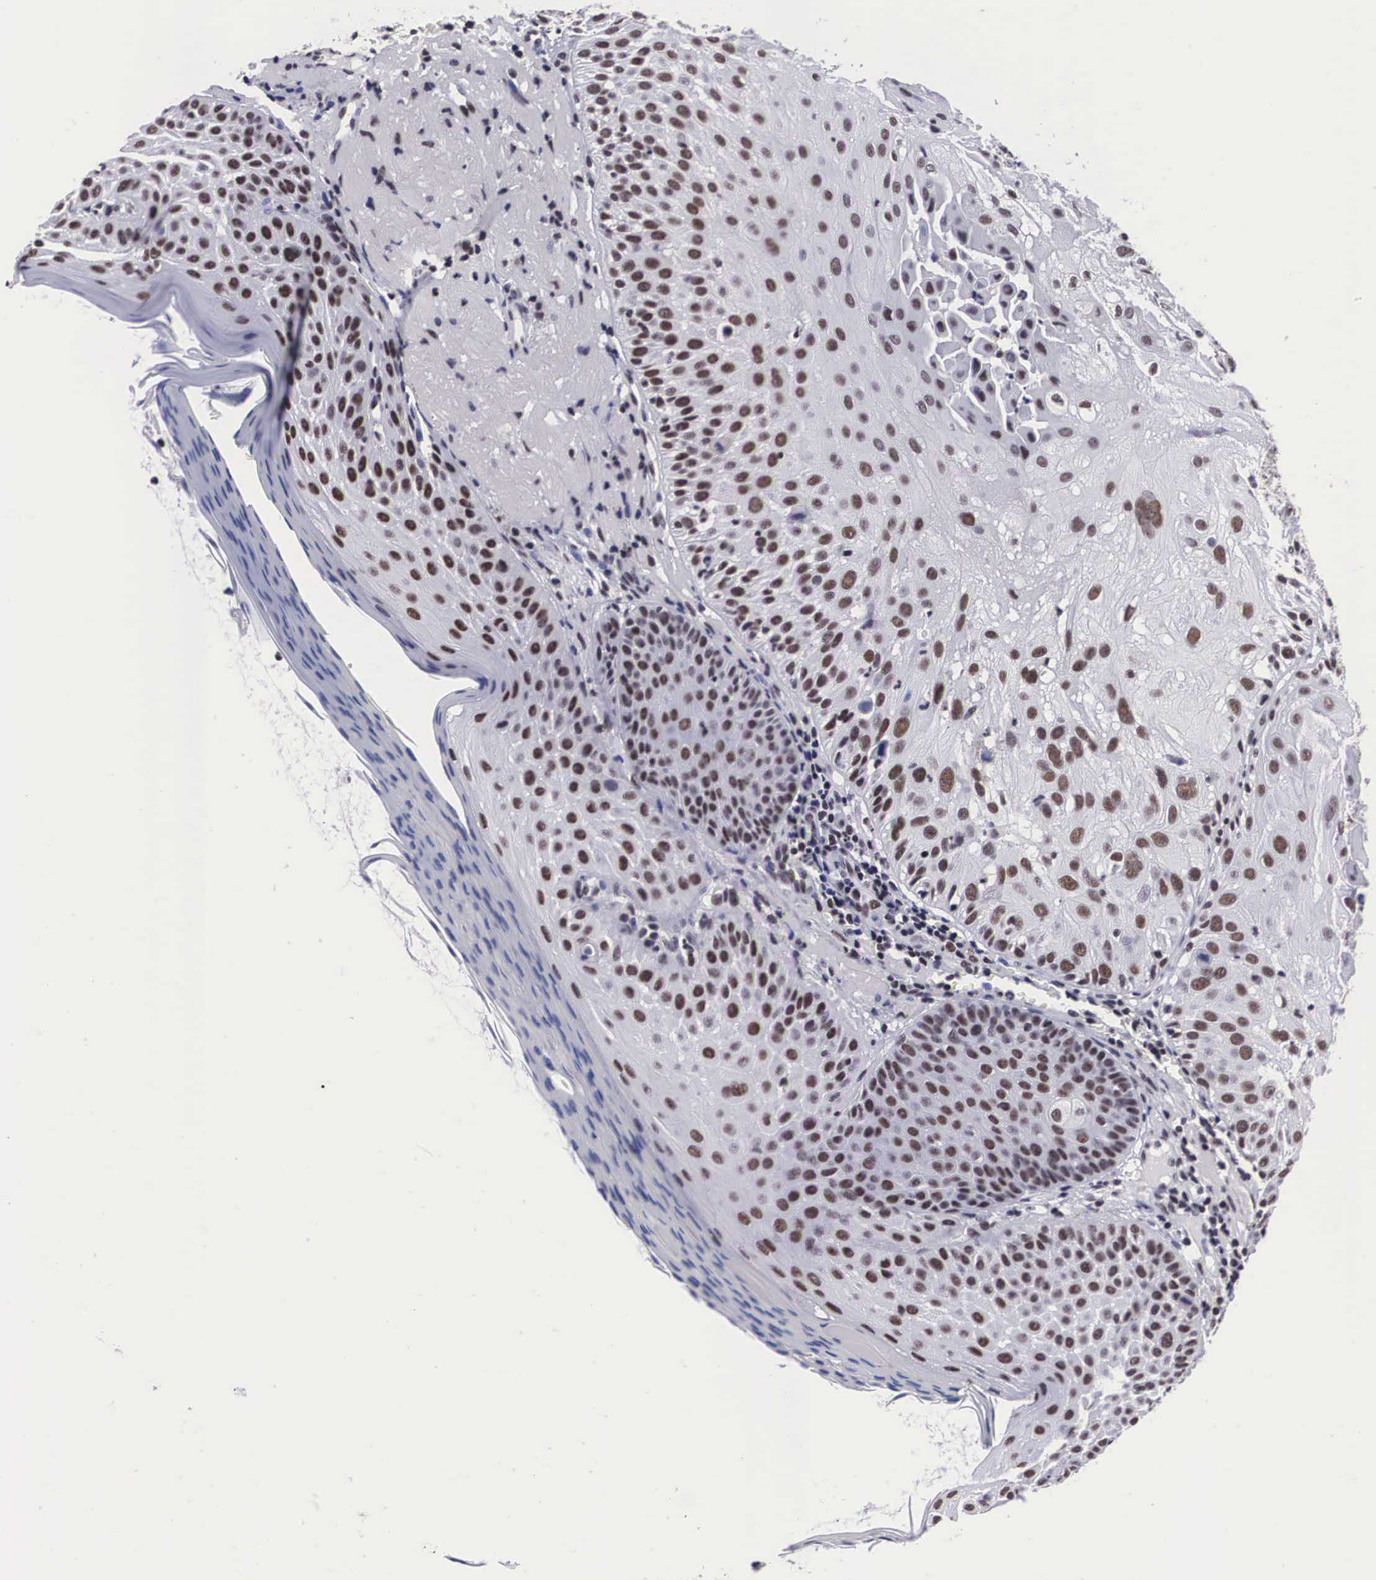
{"staining": {"intensity": "moderate", "quantity": ">75%", "location": "nuclear"}, "tissue": "skin cancer", "cell_type": "Tumor cells", "image_type": "cancer", "snomed": [{"axis": "morphology", "description": "Squamous cell carcinoma, NOS"}, {"axis": "topography", "description": "Skin"}], "caption": "The immunohistochemical stain labels moderate nuclear staining in tumor cells of skin squamous cell carcinoma tissue.", "gene": "SF3A1", "patient": {"sex": "female", "age": 89}}